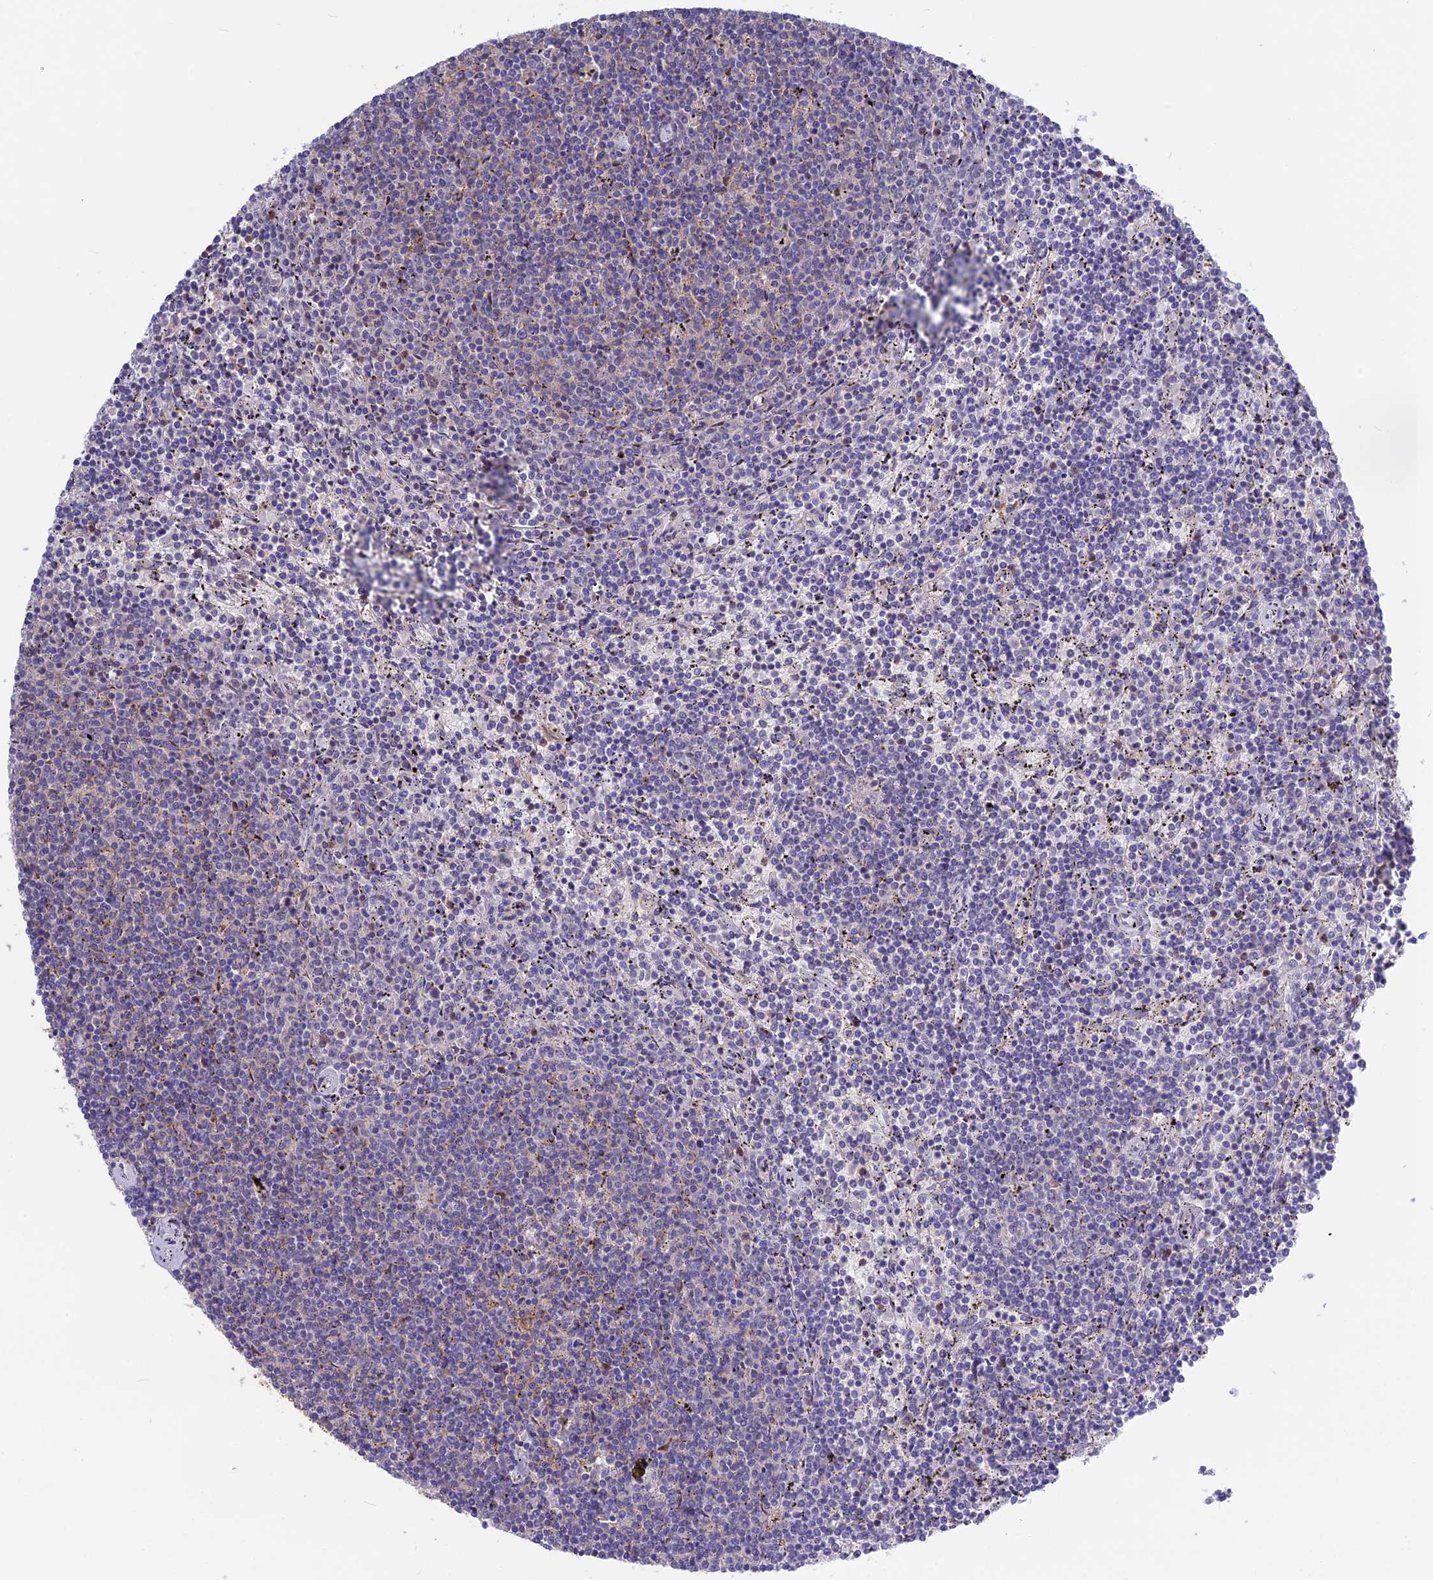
{"staining": {"intensity": "negative", "quantity": "none", "location": "none"}, "tissue": "lymphoma", "cell_type": "Tumor cells", "image_type": "cancer", "snomed": [{"axis": "morphology", "description": "Malignant lymphoma, non-Hodgkin's type, Low grade"}, {"axis": "topography", "description": "Spleen"}], "caption": "Tumor cells are negative for protein expression in human lymphoma.", "gene": "SNAP91", "patient": {"sex": "female", "age": 50}}